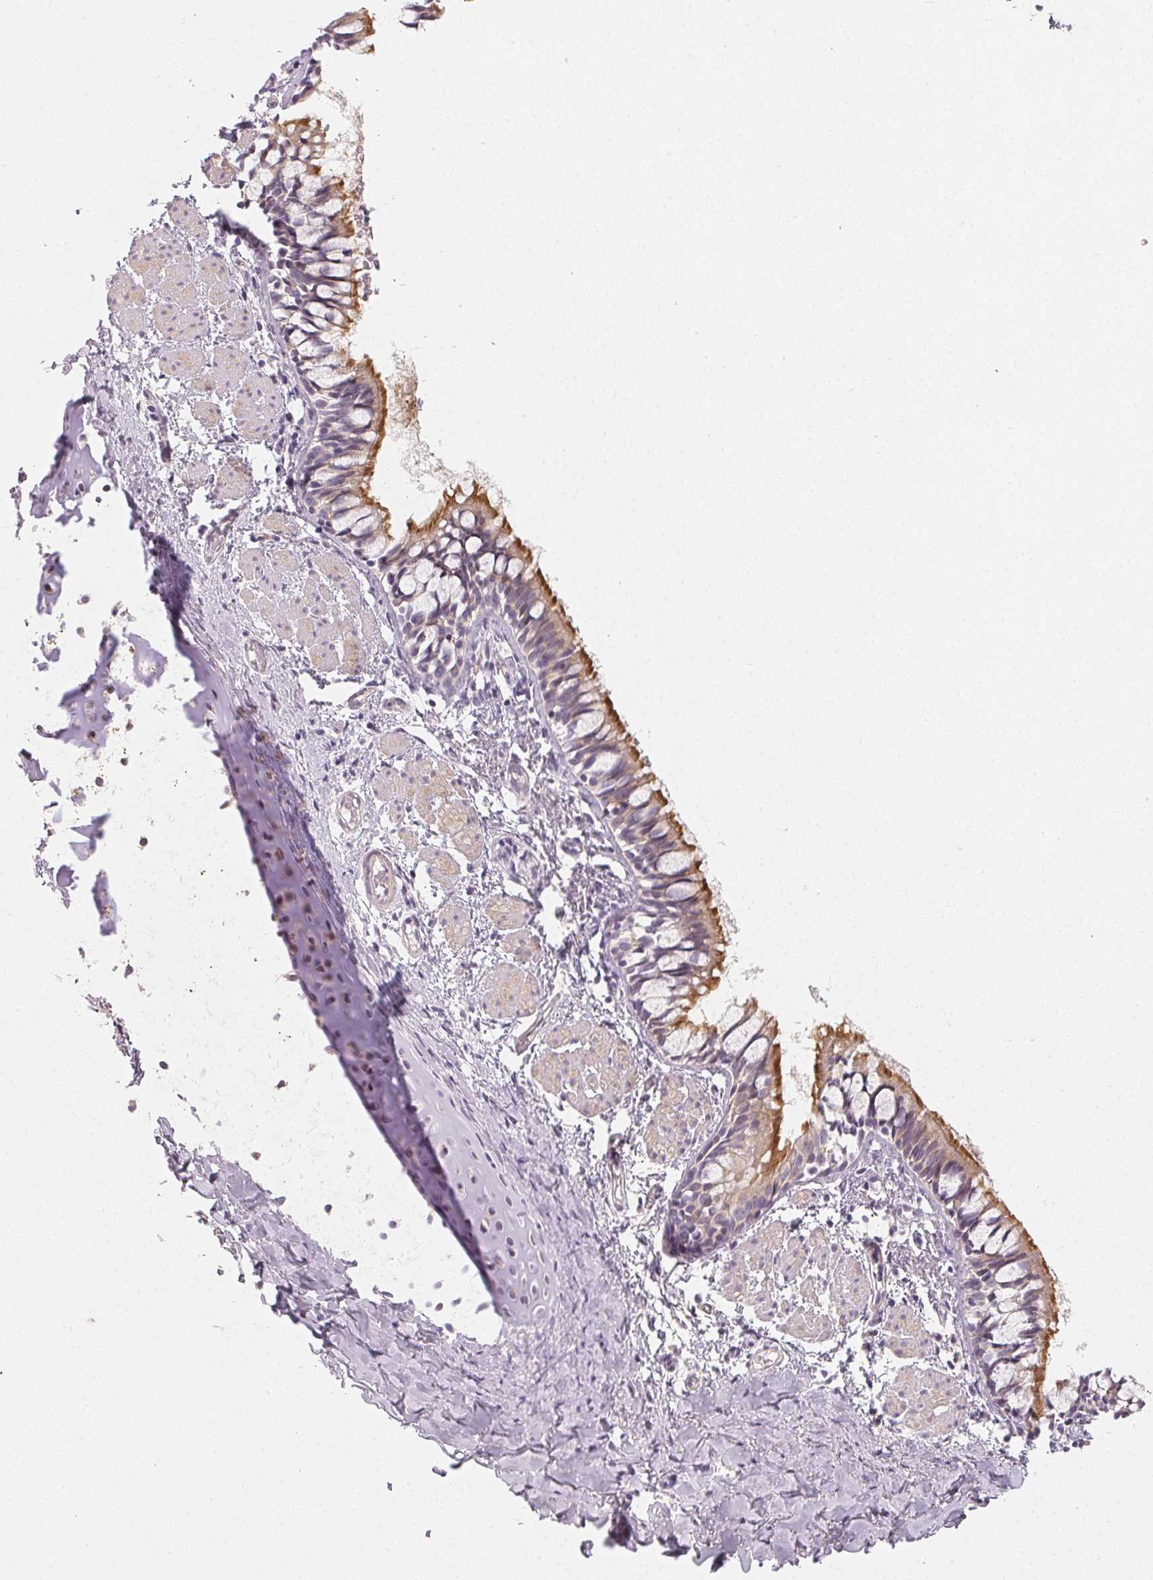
{"staining": {"intensity": "moderate", "quantity": "25%-75%", "location": "cytoplasmic/membranous"}, "tissue": "bronchus", "cell_type": "Respiratory epithelial cells", "image_type": "normal", "snomed": [{"axis": "morphology", "description": "Normal tissue, NOS"}, {"axis": "topography", "description": "Bronchus"}], "caption": "Approximately 25%-75% of respiratory epithelial cells in normal bronchus reveal moderate cytoplasmic/membranous protein expression as visualized by brown immunohistochemical staining.", "gene": "LRRC23", "patient": {"sex": "male", "age": 1}}